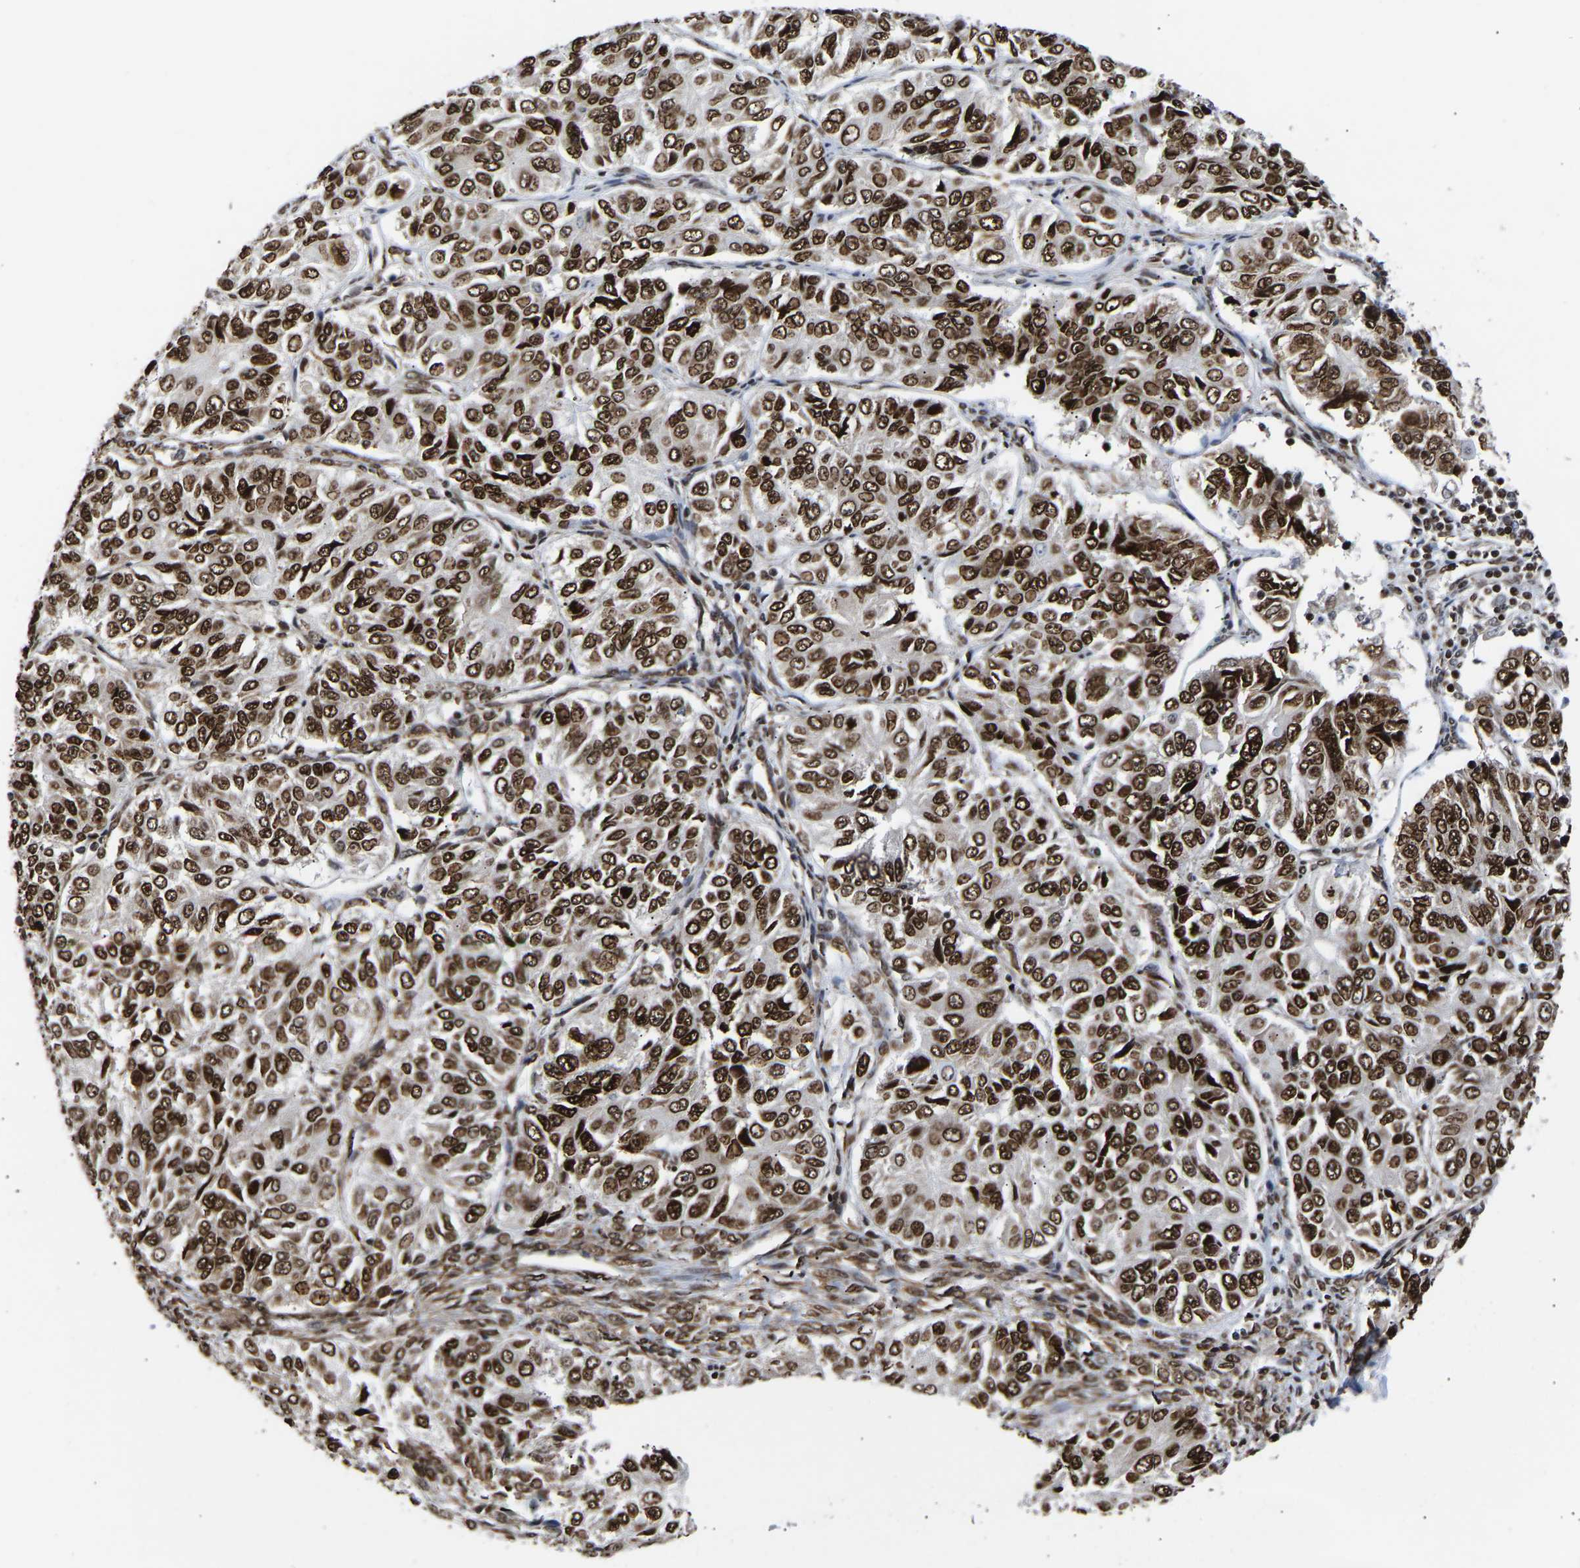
{"staining": {"intensity": "strong", "quantity": ">75%", "location": "nuclear"}, "tissue": "ovarian cancer", "cell_type": "Tumor cells", "image_type": "cancer", "snomed": [{"axis": "morphology", "description": "Carcinoma, endometroid"}, {"axis": "topography", "description": "Ovary"}], "caption": "IHC (DAB) staining of human ovarian endometroid carcinoma reveals strong nuclear protein expression in approximately >75% of tumor cells. The staining is performed using DAB (3,3'-diaminobenzidine) brown chromogen to label protein expression. The nuclei are counter-stained blue using hematoxylin.", "gene": "PSIP1", "patient": {"sex": "female", "age": 51}}